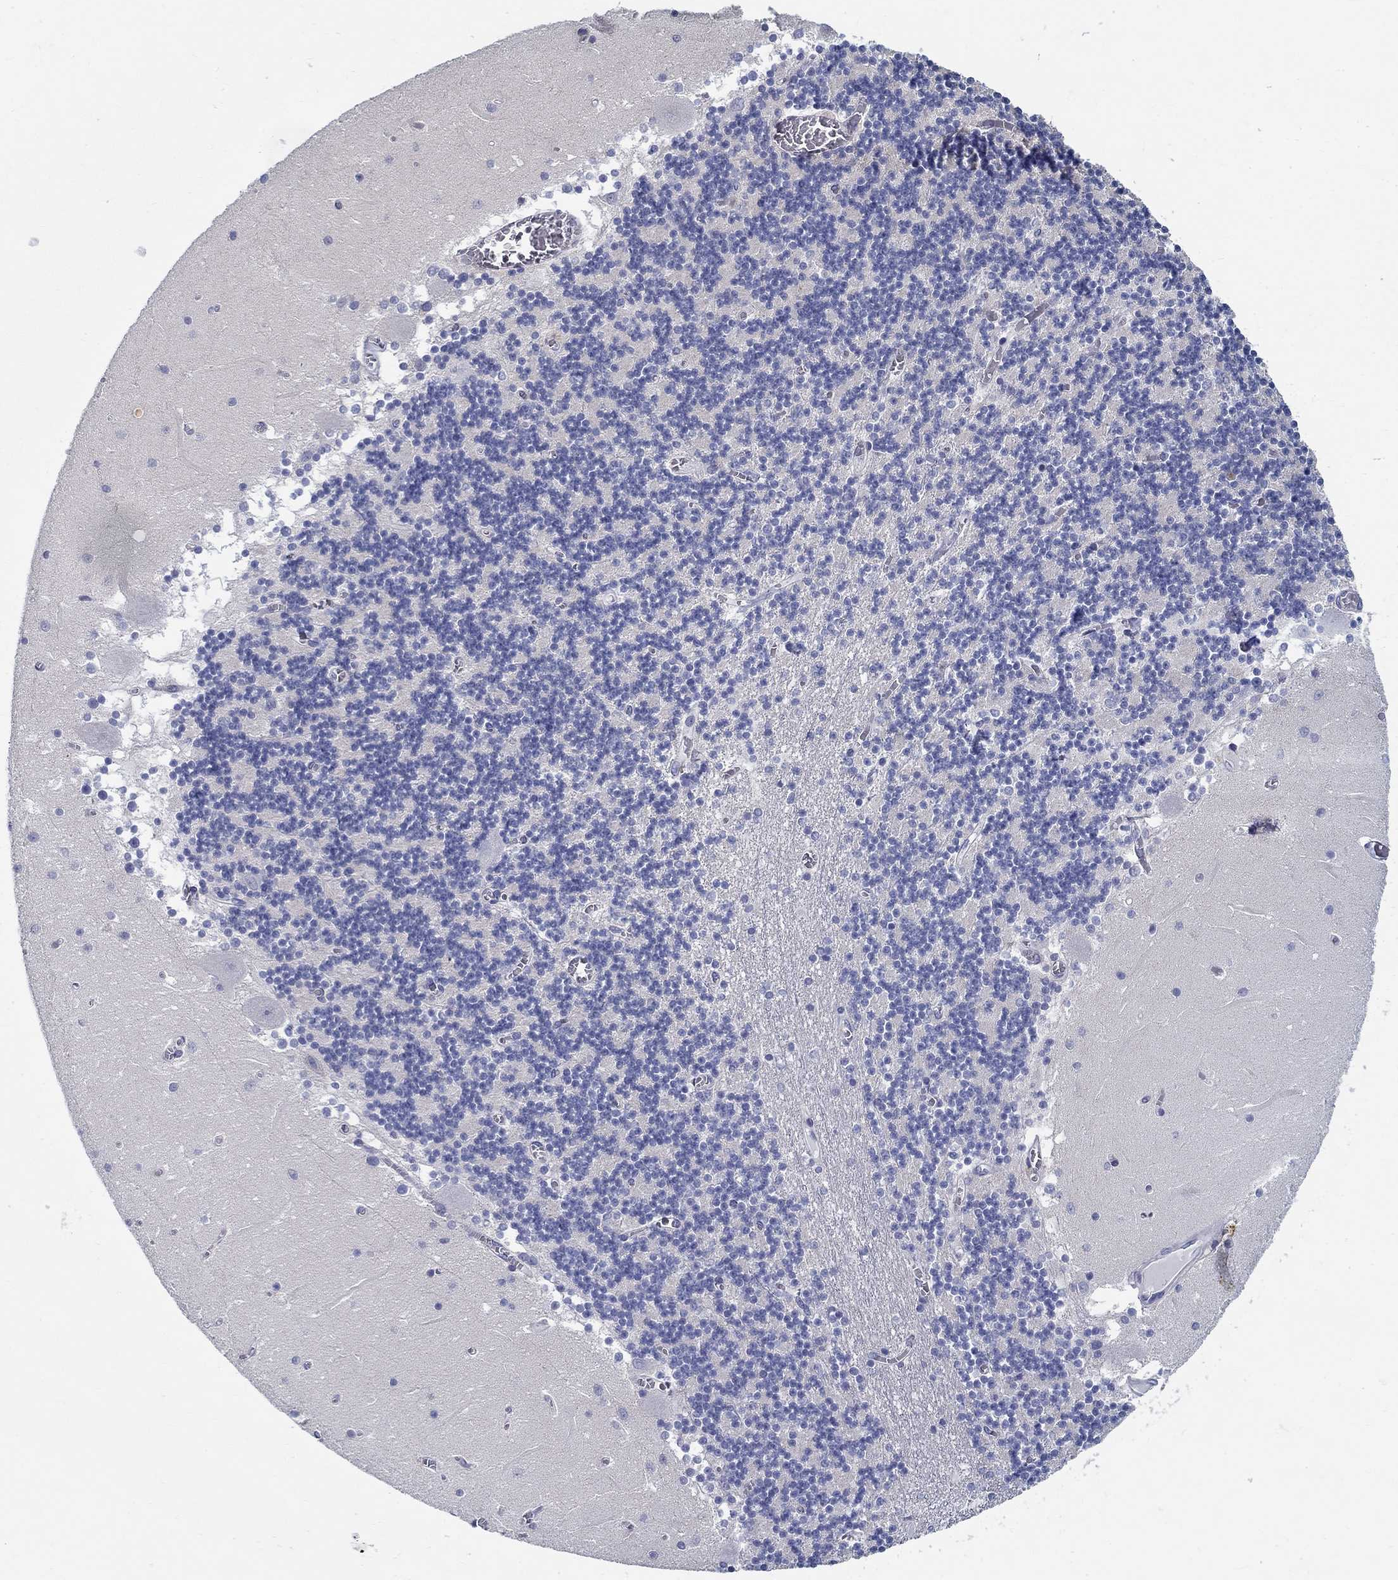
{"staining": {"intensity": "negative", "quantity": "none", "location": "none"}, "tissue": "cerebellum", "cell_type": "Cells in granular layer", "image_type": "normal", "snomed": [{"axis": "morphology", "description": "Normal tissue, NOS"}, {"axis": "topography", "description": "Cerebellum"}], "caption": "This micrograph is of normal cerebellum stained with IHC to label a protein in brown with the nuclei are counter-stained blue. There is no expression in cells in granular layer. (Brightfield microscopy of DAB immunohistochemistry at high magnification).", "gene": "C16orf46", "patient": {"sex": "female", "age": 28}}